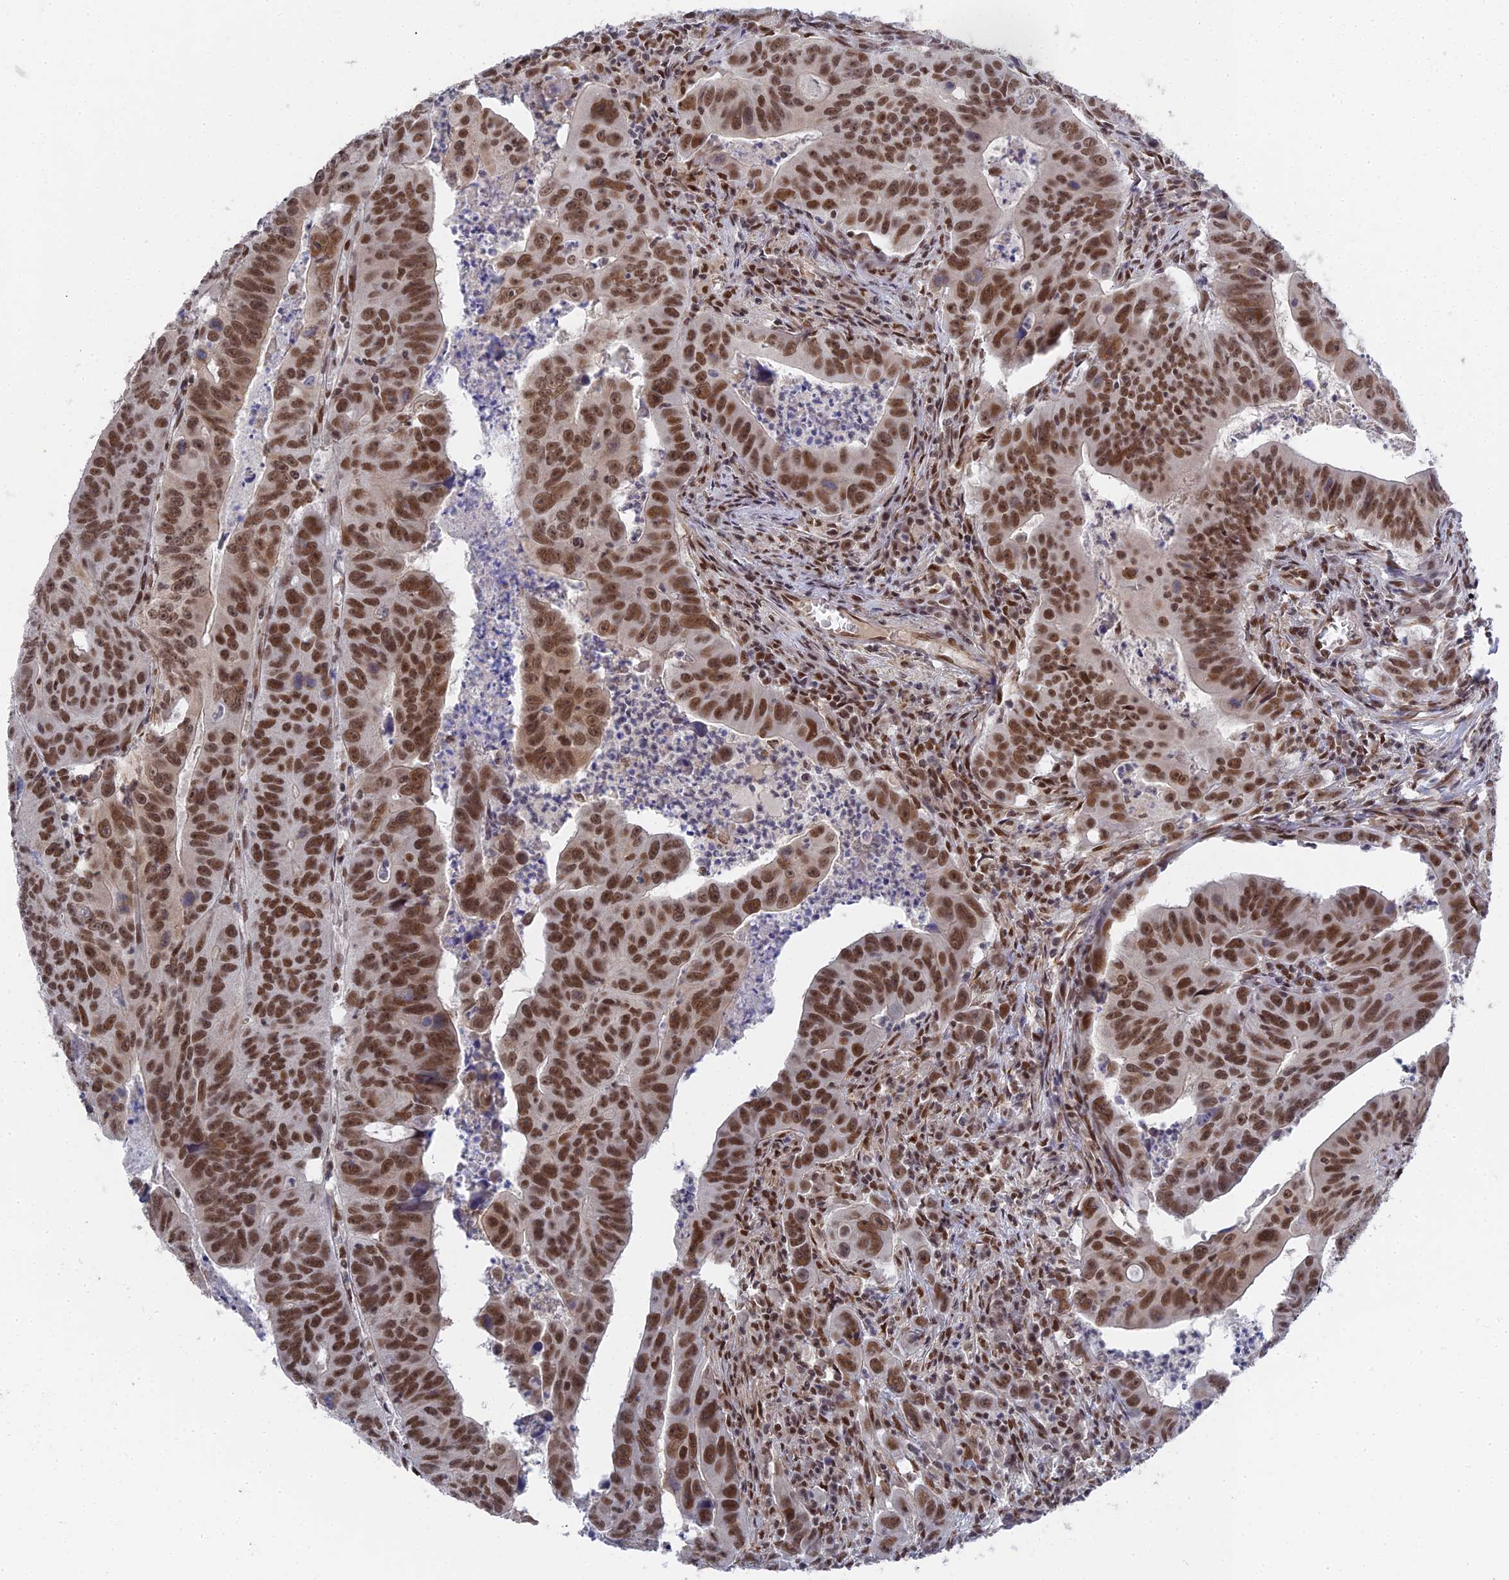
{"staining": {"intensity": "strong", "quantity": ">75%", "location": "nuclear"}, "tissue": "colorectal cancer", "cell_type": "Tumor cells", "image_type": "cancer", "snomed": [{"axis": "morphology", "description": "Adenocarcinoma, NOS"}, {"axis": "topography", "description": "Rectum"}], "caption": "Strong nuclear staining is seen in approximately >75% of tumor cells in adenocarcinoma (colorectal). (DAB (3,3'-diaminobenzidine) = brown stain, brightfield microscopy at high magnification).", "gene": "CCDC85A", "patient": {"sex": "male", "age": 69}}